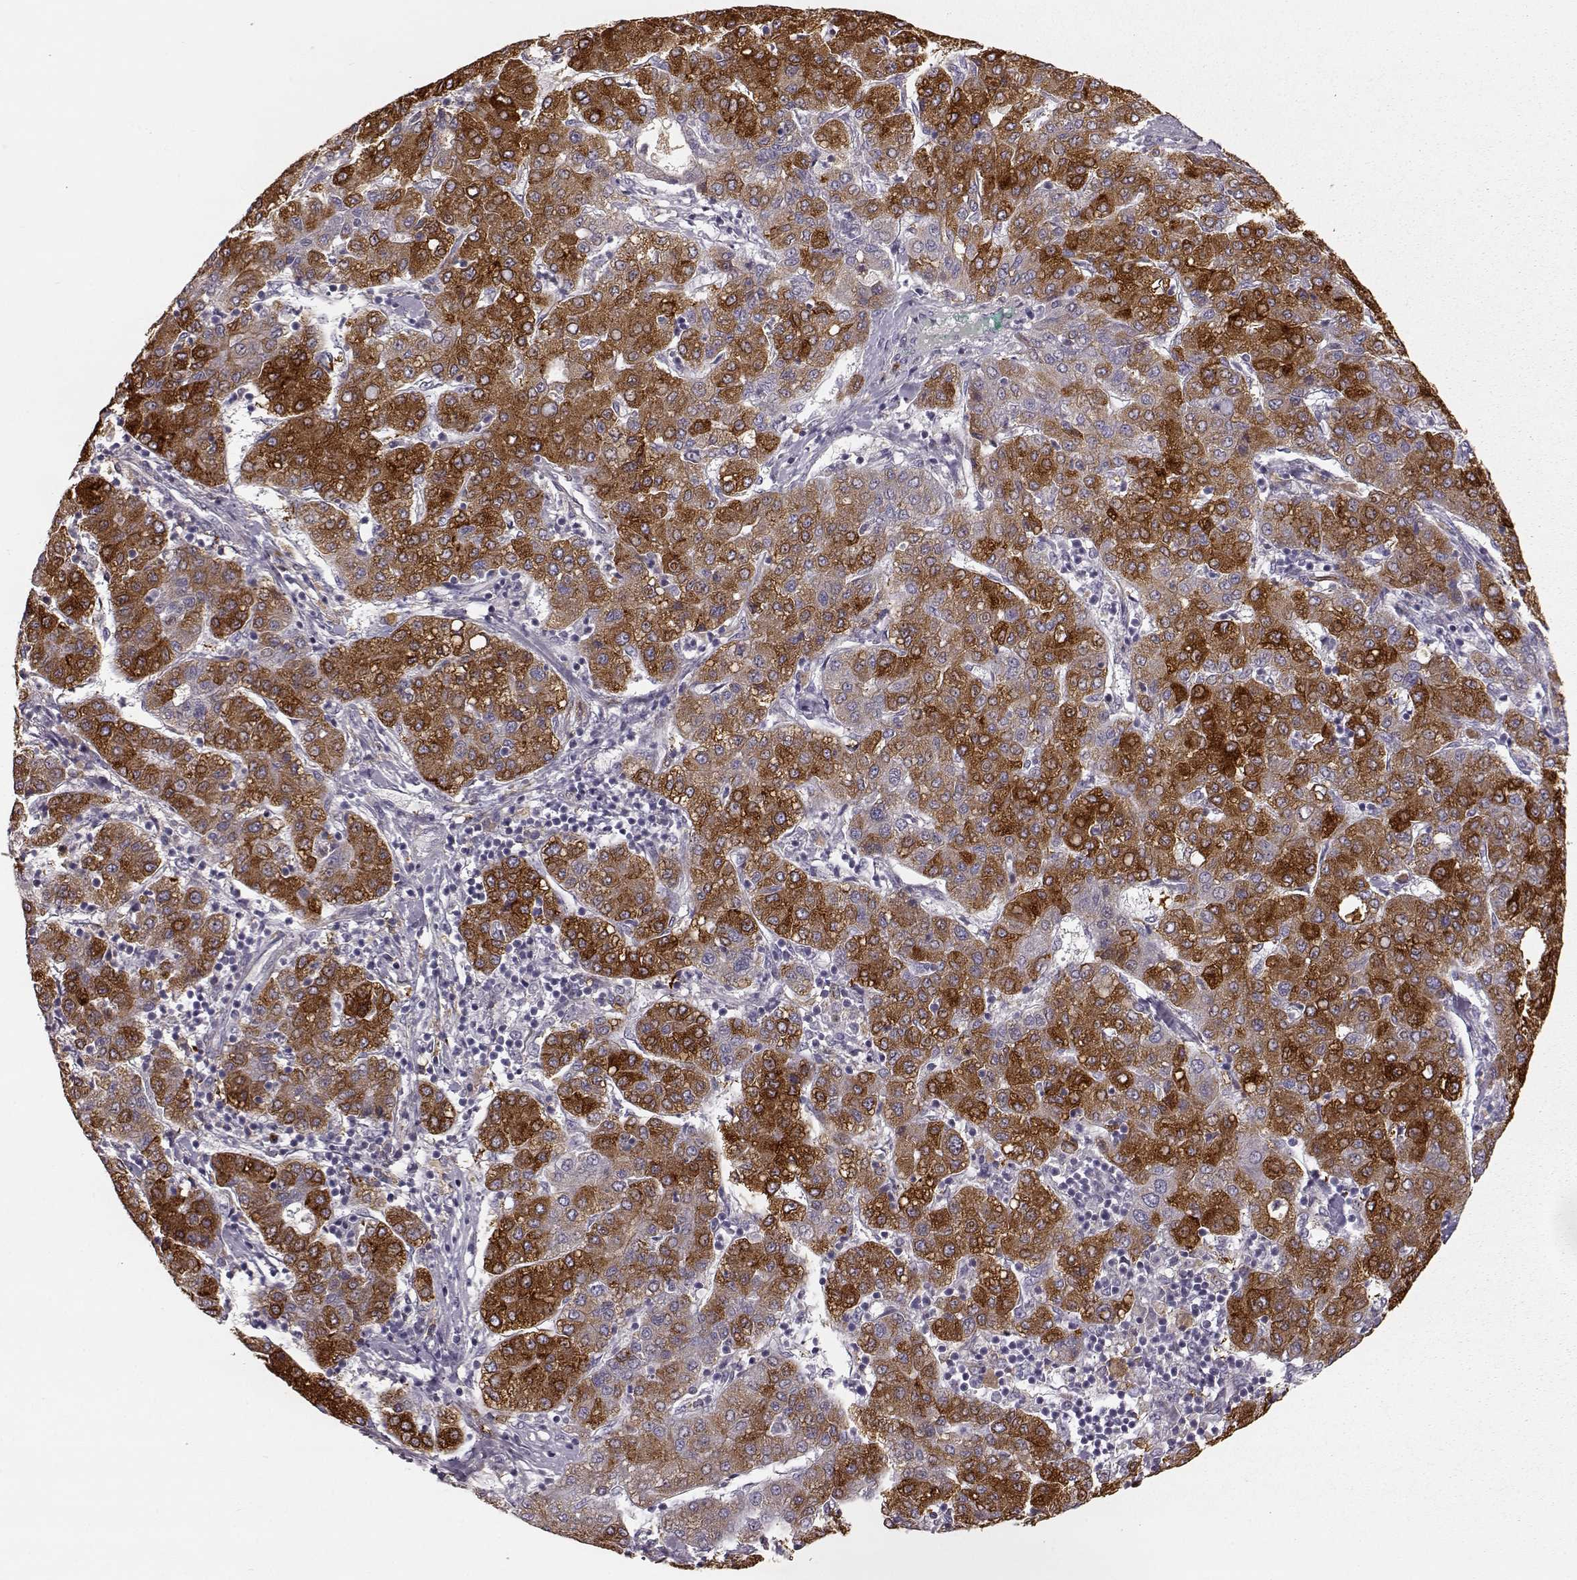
{"staining": {"intensity": "strong", "quantity": ">75%", "location": "cytoplasmic/membranous"}, "tissue": "liver cancer", "cell_type": "Tumor cells", "image_type": "cancer", "snomed": [{"axis": "morphology", "description": "Carcinoma, Hepatocellular, NOS"}, {"axis": "topography", "description": "Liver"}], "caption": "Immunohistochemistry (IHC) (DAB) staining of liver hepatocellular carcinoma reveals strong cytoplasmic/membranous protein positivity in about >75% of tumor cells.", "gene": "GHR", "patient": {"sex": "male", "age": 65}}